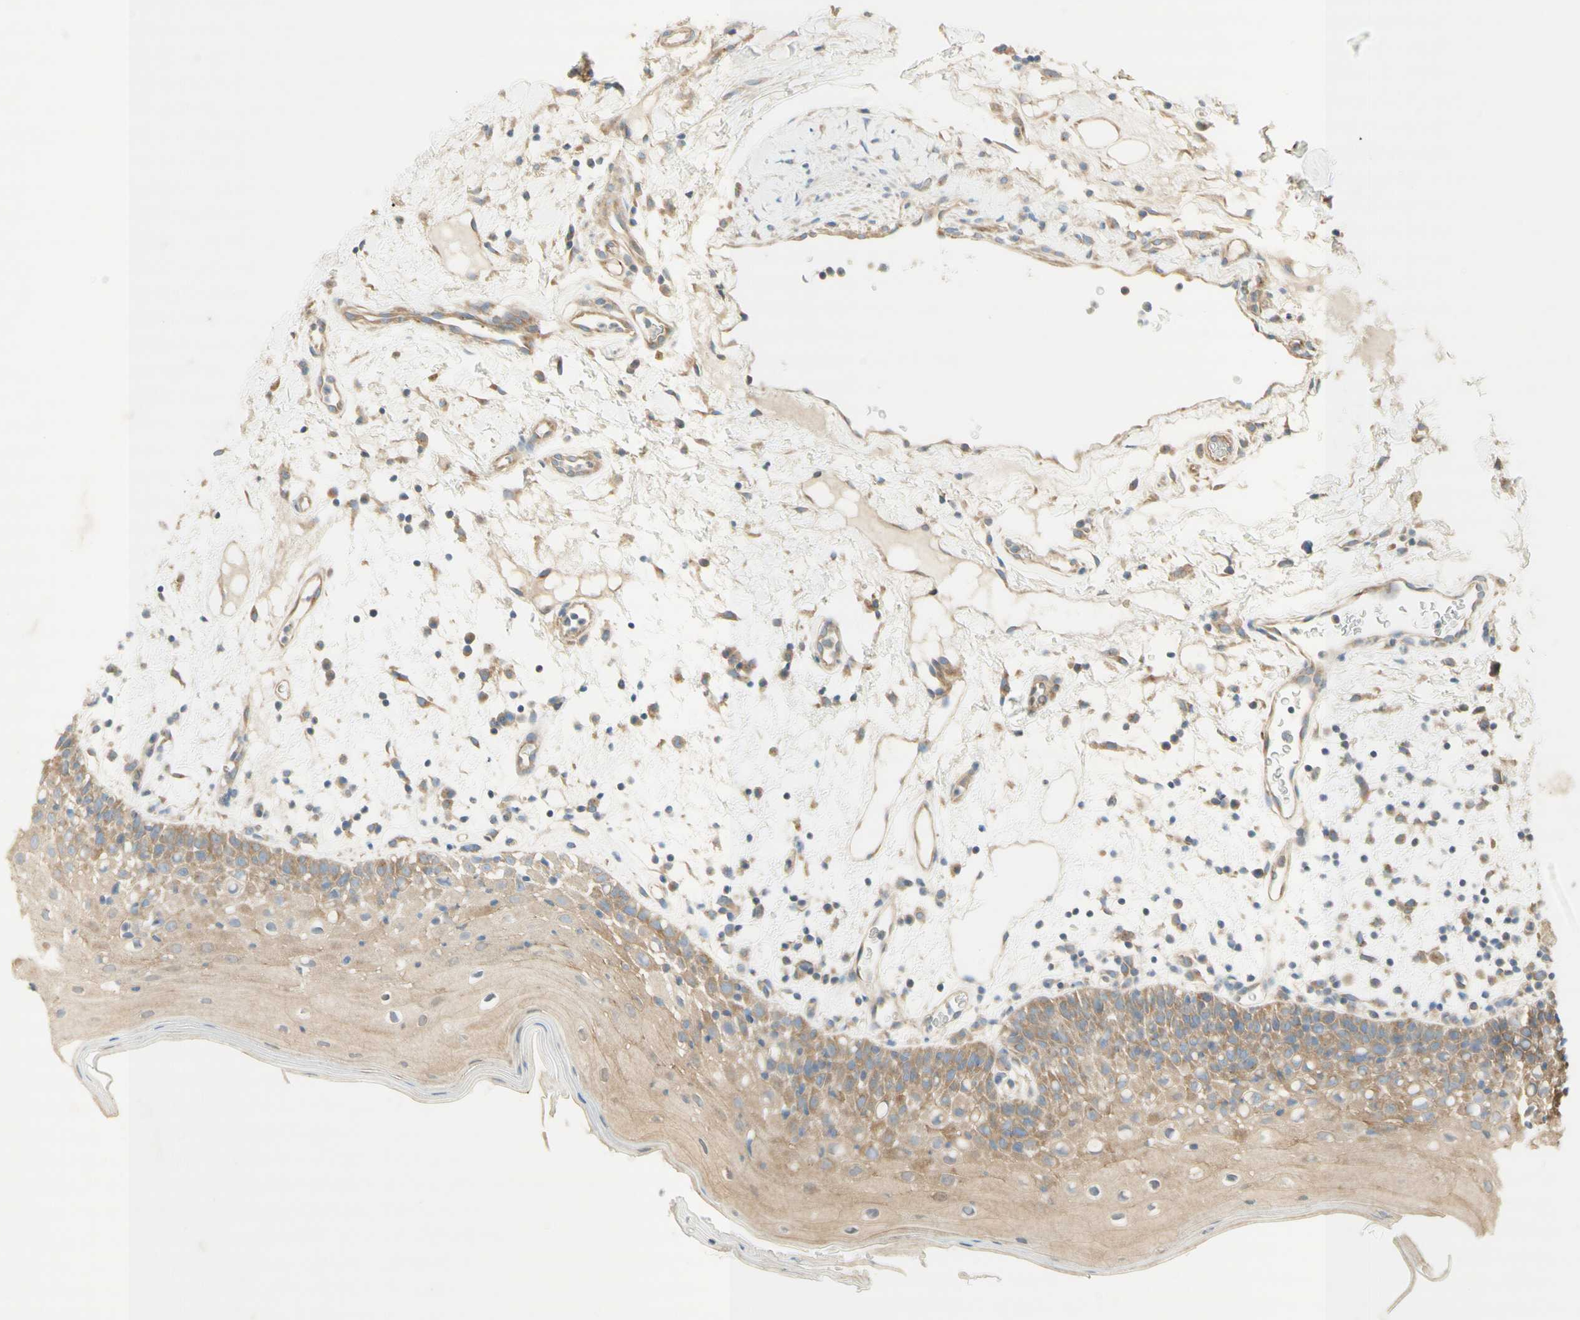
{"staining": {"intensity": "weak", "quantity": "25%-75%", "location": "cytoplasmic/membranous"}, "tissue": "oral mucosa", "cell_type": "Squamous epithelial cells", "image_type": "normal", "snomed": [{"axis": "morphology", "description": "Normal tissue, NOS"}, {"axis": "morphology", "description": "Squamous cell carcinoma, NOS"}, {"axis": "topography", "description": "Skeletal muscle"}, {"axis": "topography", "description": "Oral tissue"}], "caption": "Protein staining reveals weak cytoplasmic/membranous positivity in approximately 25%-75% of squamous epithelial cells in benign oral mucosa. The protein of interest is shown in brown color, while the nuclei are stained blue.", "gene": "DYNC1H1", "patient": {"sex": "male", "age": 71}}